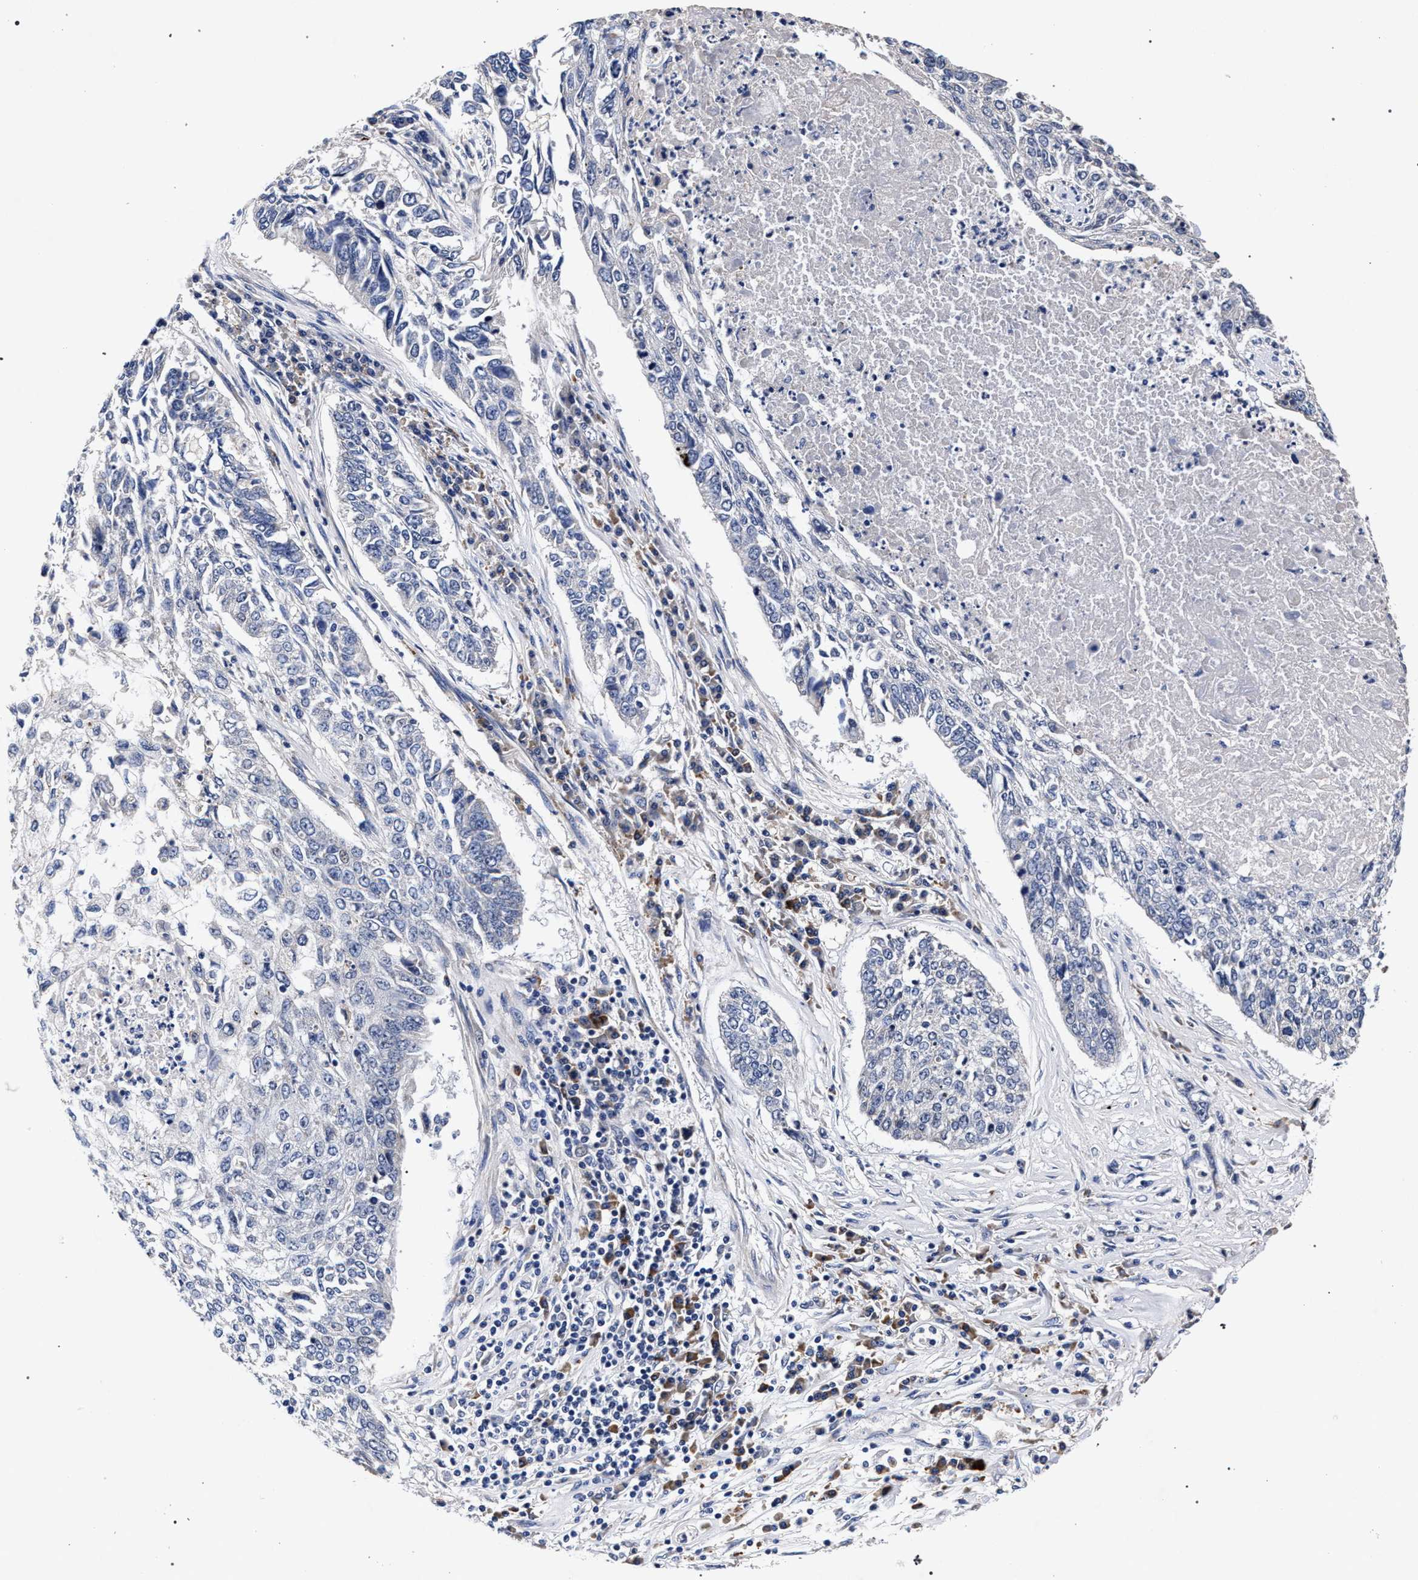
{"staining": {"intensity": "negative", "quantity": "none", "location": "none"}, "tissue": "lung cancer", "cell_type": "Tumor cells", "image_type": "cancer", "snomed": [{"axis": "morphology", "description": "Normal tissue, NOS"}, {"axis": "morphology", "description": "Squamous cell carcinoma, NOS"}, {"axis": "topography", "description": "Cartilage tissue"}, {"axis": "topography", "description": "Bronchus"}, {"axis": "topography", "description": "Lung"}], "caption": "The immunohistochemistry (IHC) micrograph has no significant expression in tumor cells of lung cancer tissue.", "gene": "CFAP95", "patient": {"sex": "female", "age": 49}}